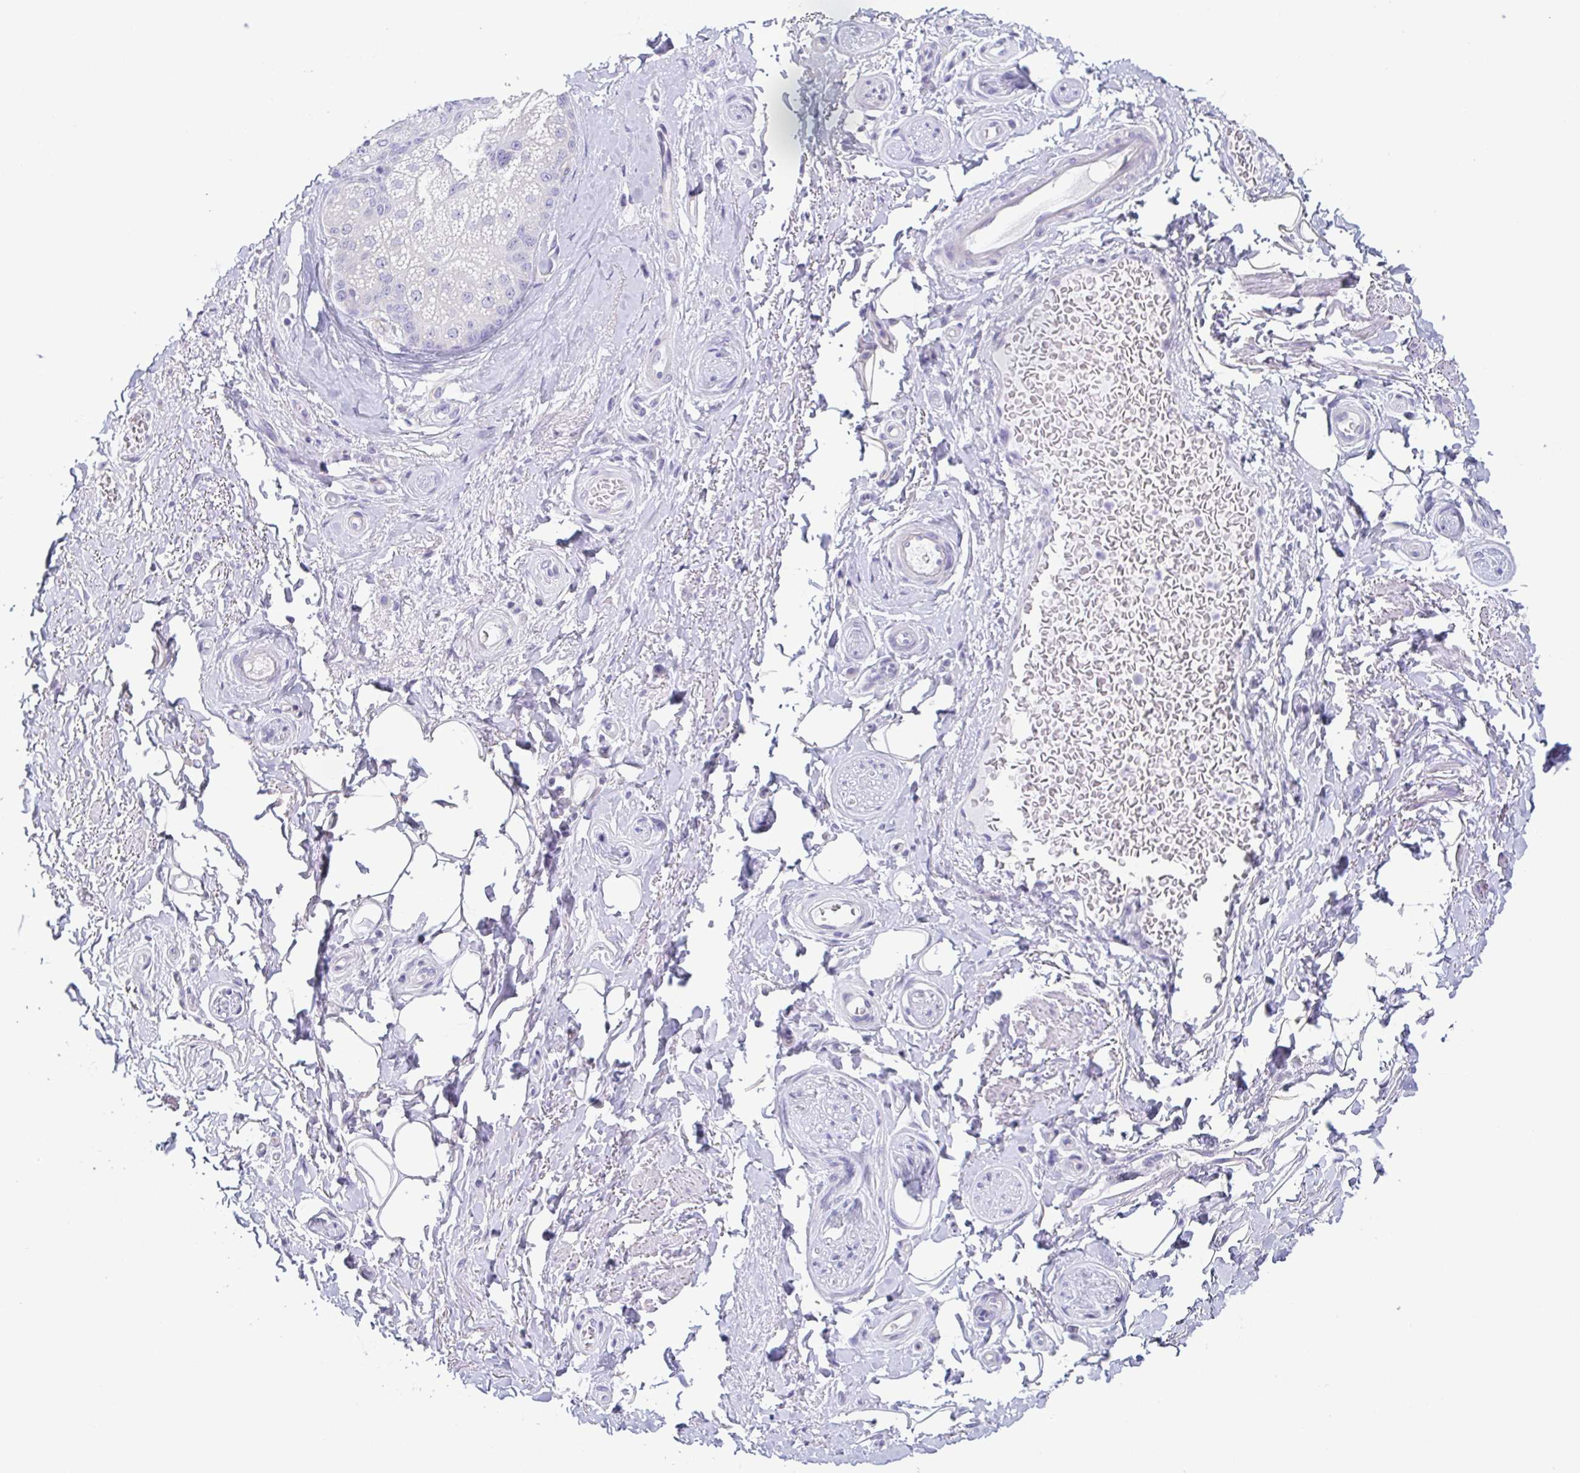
{"staining": {"intensity": "negative", "quantity": "none", "location": "none"}, "tissue": "adipose tissue", "cell_type": "Adipocytes", "image_type": "normal", "snomed": [{"axis": "morphology", "description": "Normal tissue, NOS"}, {"axis": "topography", "description": "Peripheral nerve tissue"}], "caption": "This is an IHC photomicrograph of normal human adipose tissue. There is no positivity in adipocytes.", "gene": "PRR27", "patient": {"sex": "male", "age": 51}}